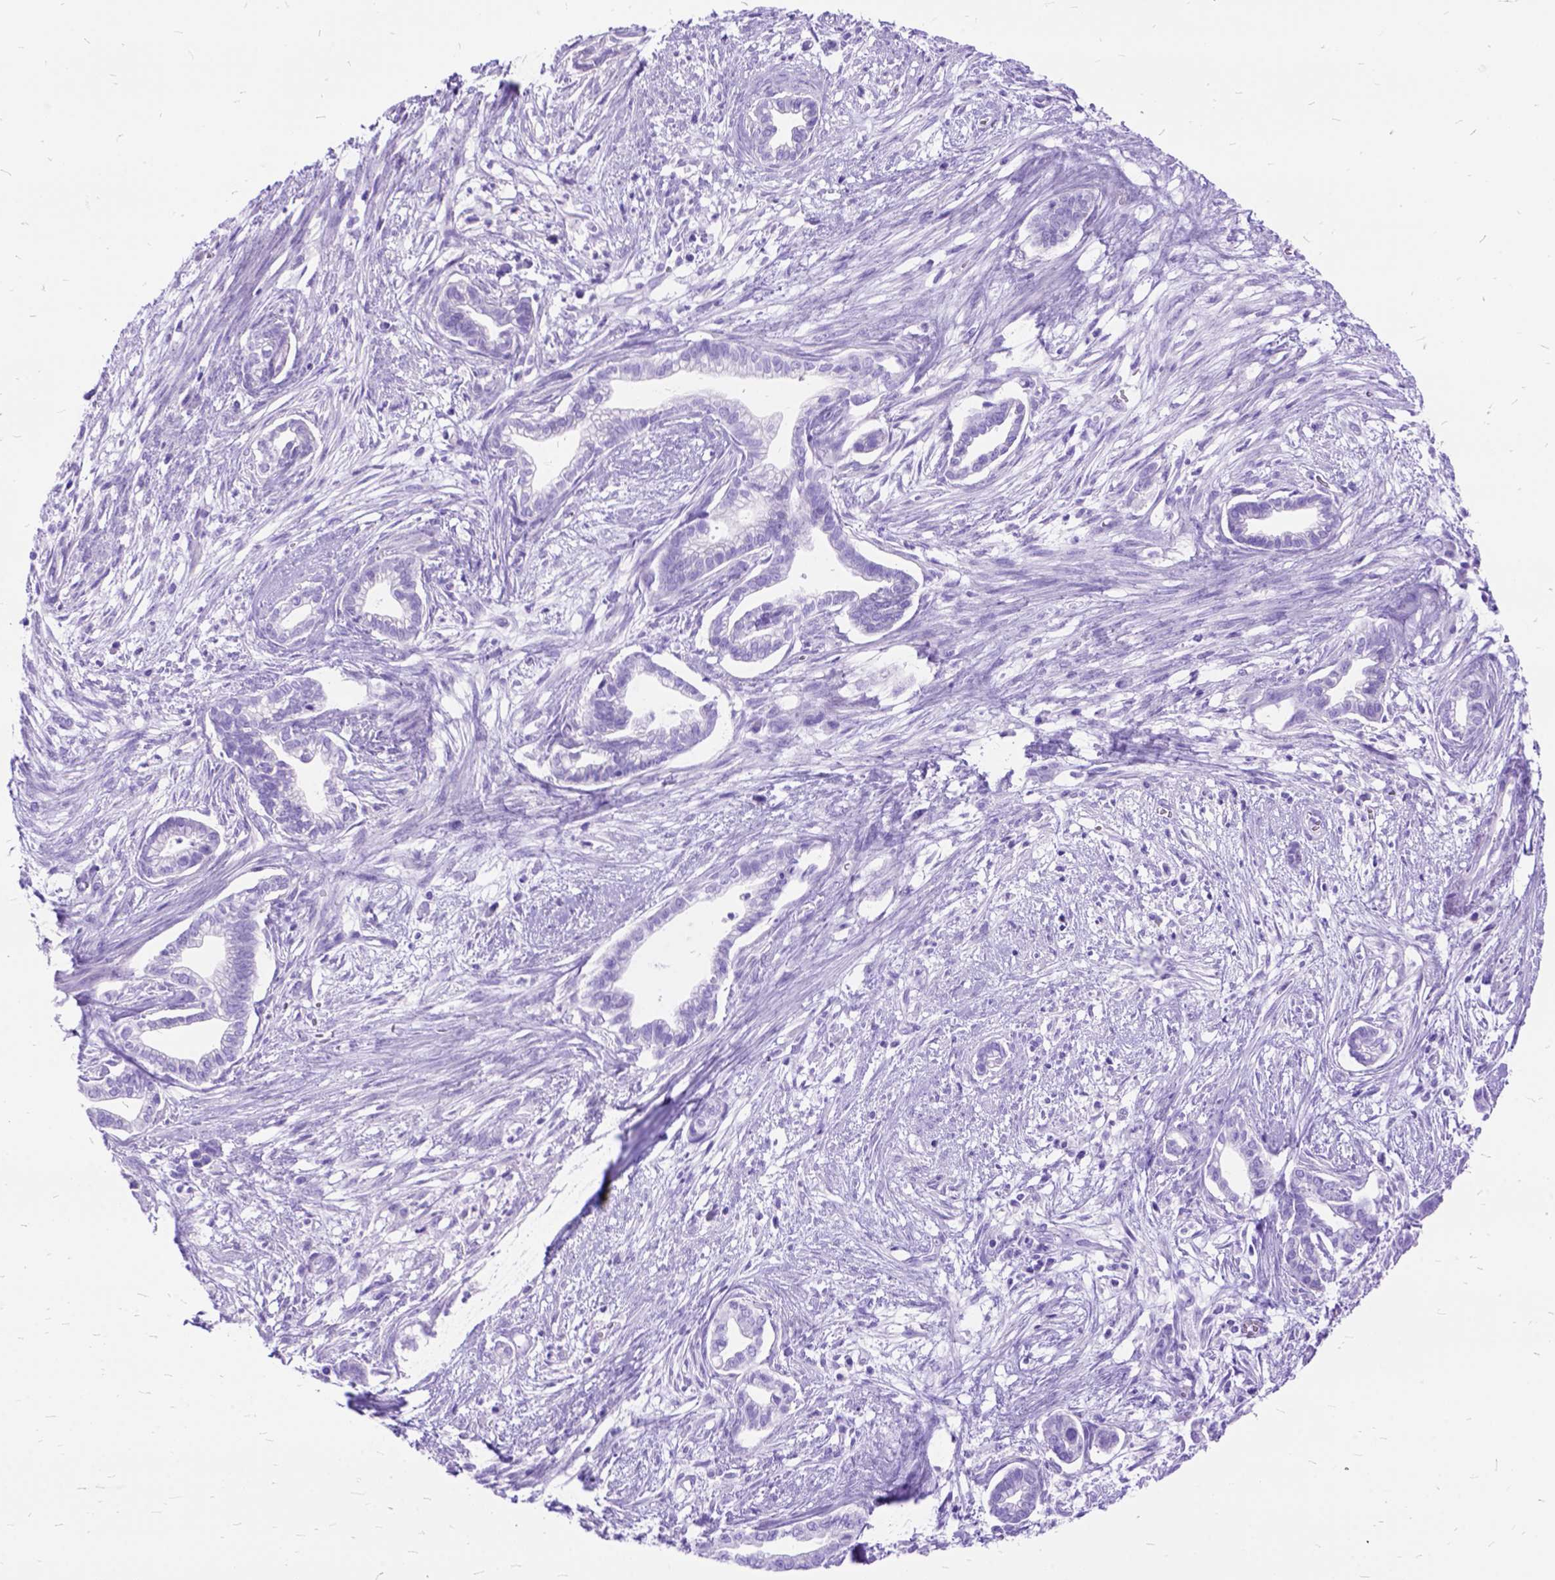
{"staining": {"intensity": "negative", "quantity": "none", "location": "none"}, "tissue": "cervical cancer", "cell_type": "Tumor cells", "image_type": "cancer", "snomed": [{"axis": "morphology", "description": "Adenocarcinoma, NOS"}, {"axis": "topography", "description": "Cervix"}], "caption": "This is an IHC image of cervical cancer. There is no expression in tumor cells.", "gene": "DNAH2", "patient": {"sex": "female", "age": 62}}